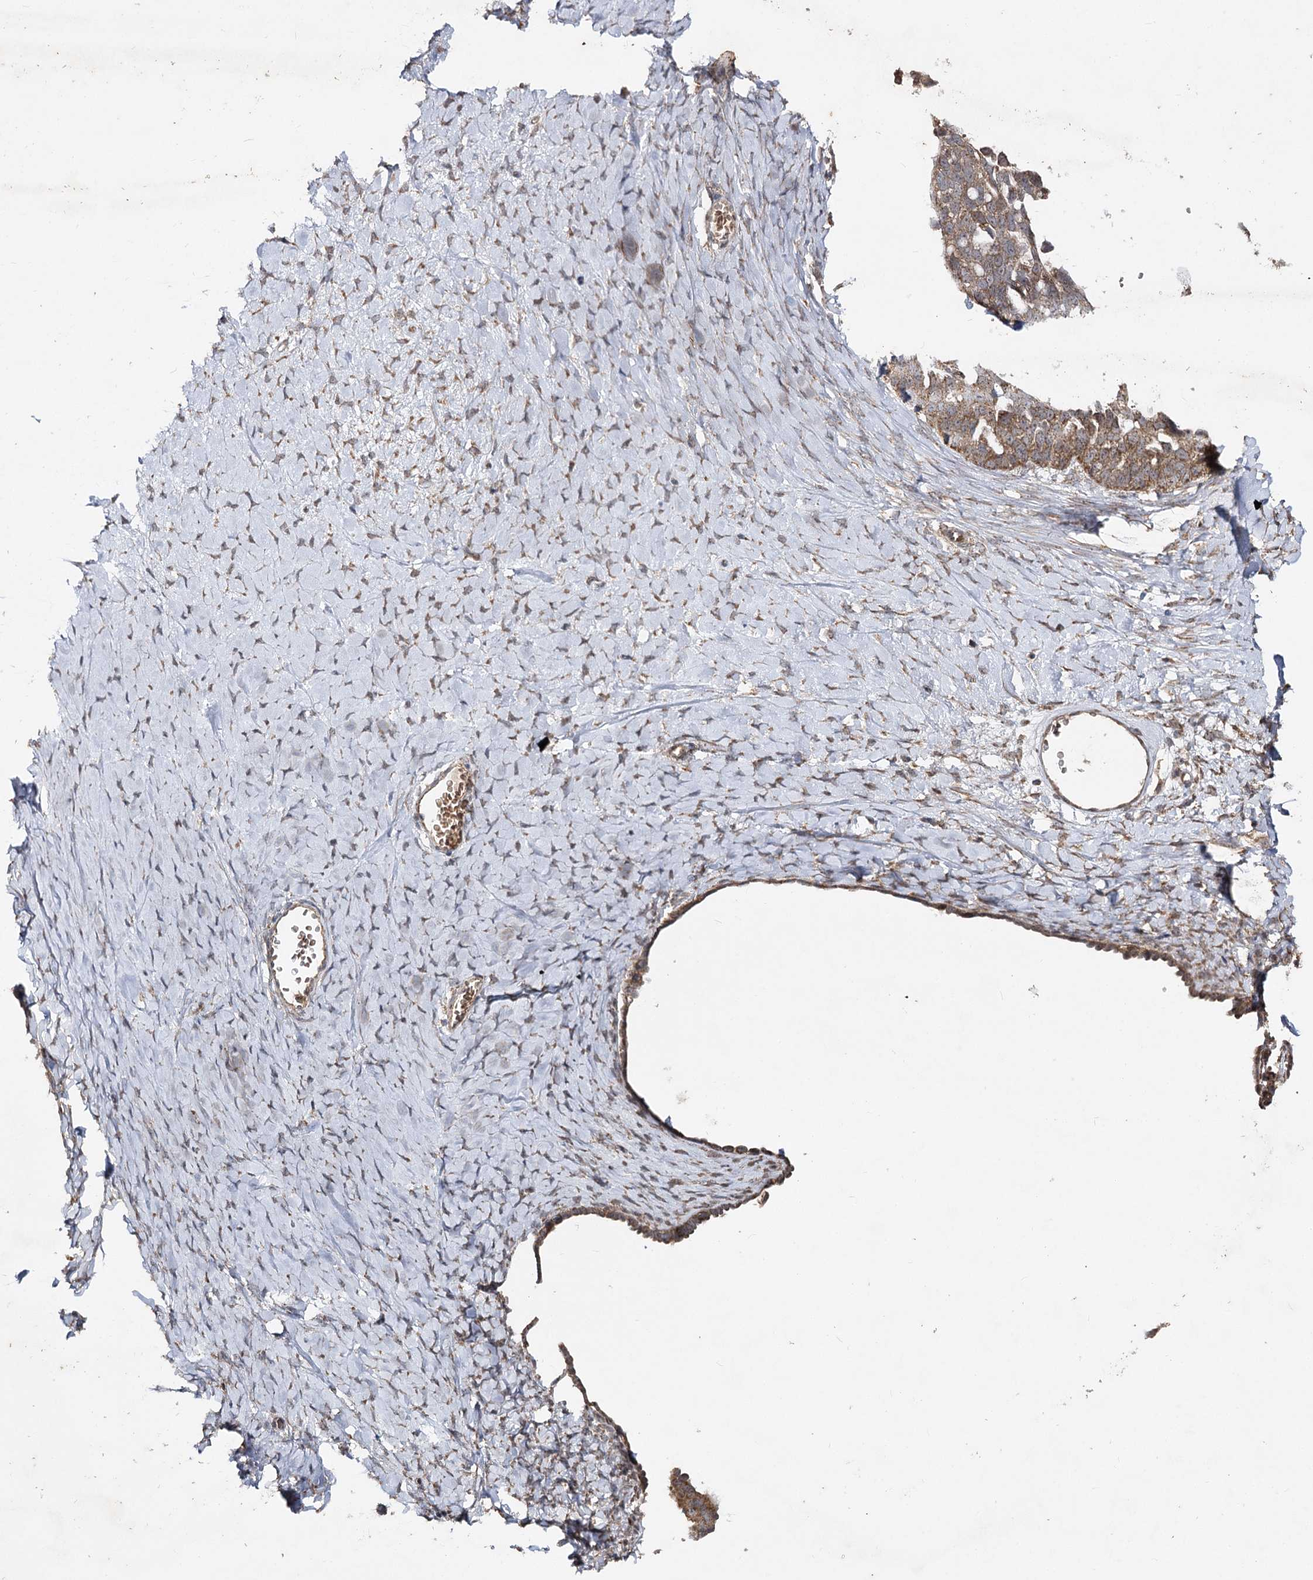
{"staining": {"intensity": "moderate", "quantity": ">75%", "location": "cytoplasmic/membranous"}, "tissue": "ovarian cancer", "cell_type": "Tumor cells", "image_type": "cancer", "snomed": [{"axis": "morphology", "description": "Cystadenocarcinoma, serous, NOS"}, {"axis": "topography", "description": "Ovary"}], "caption": "Protein expression analysis of ovarian serous cystadenocarcinoma exhibits moderate cytoplasmic/membranous positivity in about >75% of tumor cells.", "gene": "MINDY3", "patient": {"sex": "female", "age": 79}}